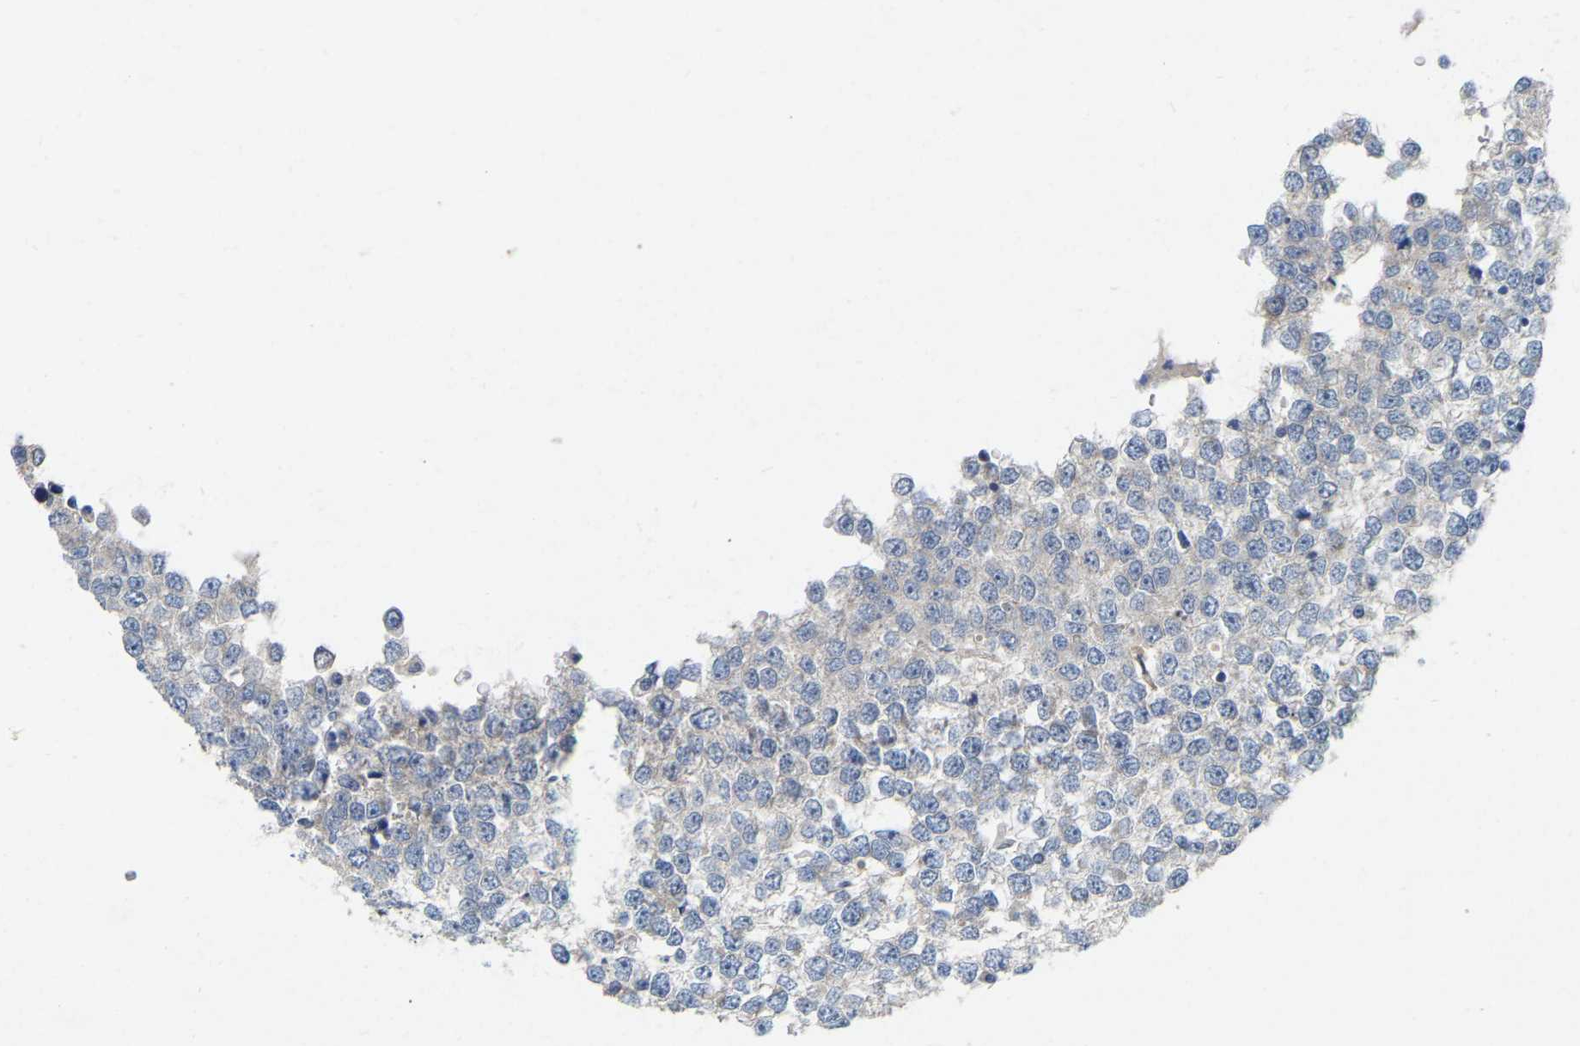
{"staining": {"intensity": "negative", "quantity": "none", "location": "none"}, "tissue": "testis cancer", "cell_type": "Tumor cells", "image_type": "cancer", "snomed": [{"axis": "morphology", "description": "Seminoma, NOS"}, {"axis": "topography", "description": "Testis"}], "caption": "DAB immunohistochemical staining of human testis cancer demonstrates no significant staining in tumor cells. (DAB (3,3'-diaminobenzidine) immunohistochemistry with hematoxylin counter stain).", "gene": "WIPI2", "patient": {"sex": "male", "age": 65}}